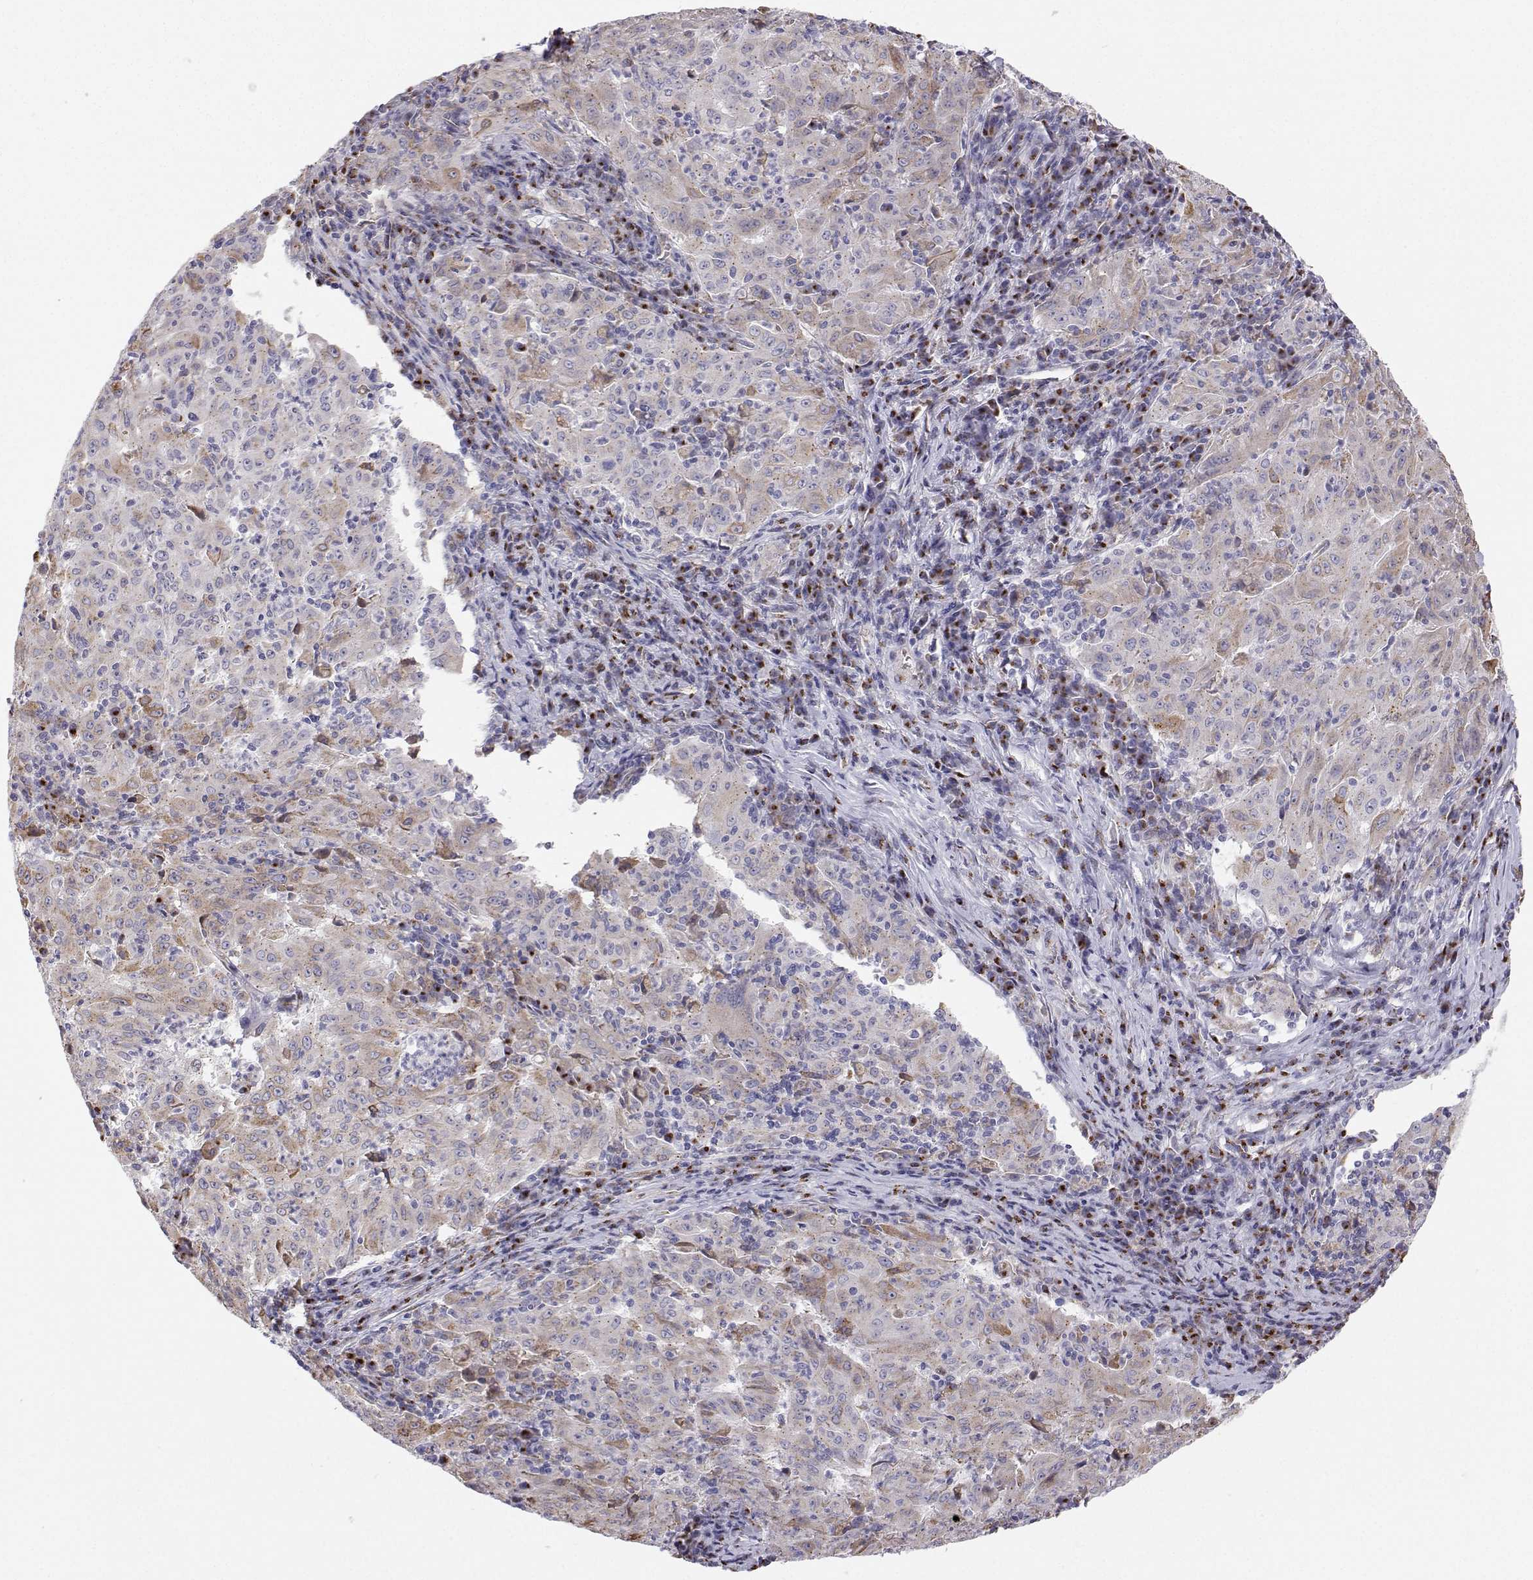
{"staining": {"intensity": "weak", "quantity": "<25%", "location": "cytoplasmic/membranous"}, "tissue": "pancreatic cancer", "cell_type": "Tumor cells", "image_type": "cancer", "snomed": [{"axis": "morphology", "description": "Adenocarcinoma, NOS"}, {"axis": "topography", "description": "Pancreas"}], "caption": "This histopathology image is of pancreatic cancer (adenocarcinoma) stained with immunohistochemistry to label a protein in brown with the nuclei are counter-stained blue. There is no expression in tumor cells.", "gene": "STARD13", "patient": {"sex": "male", "age": 63}}